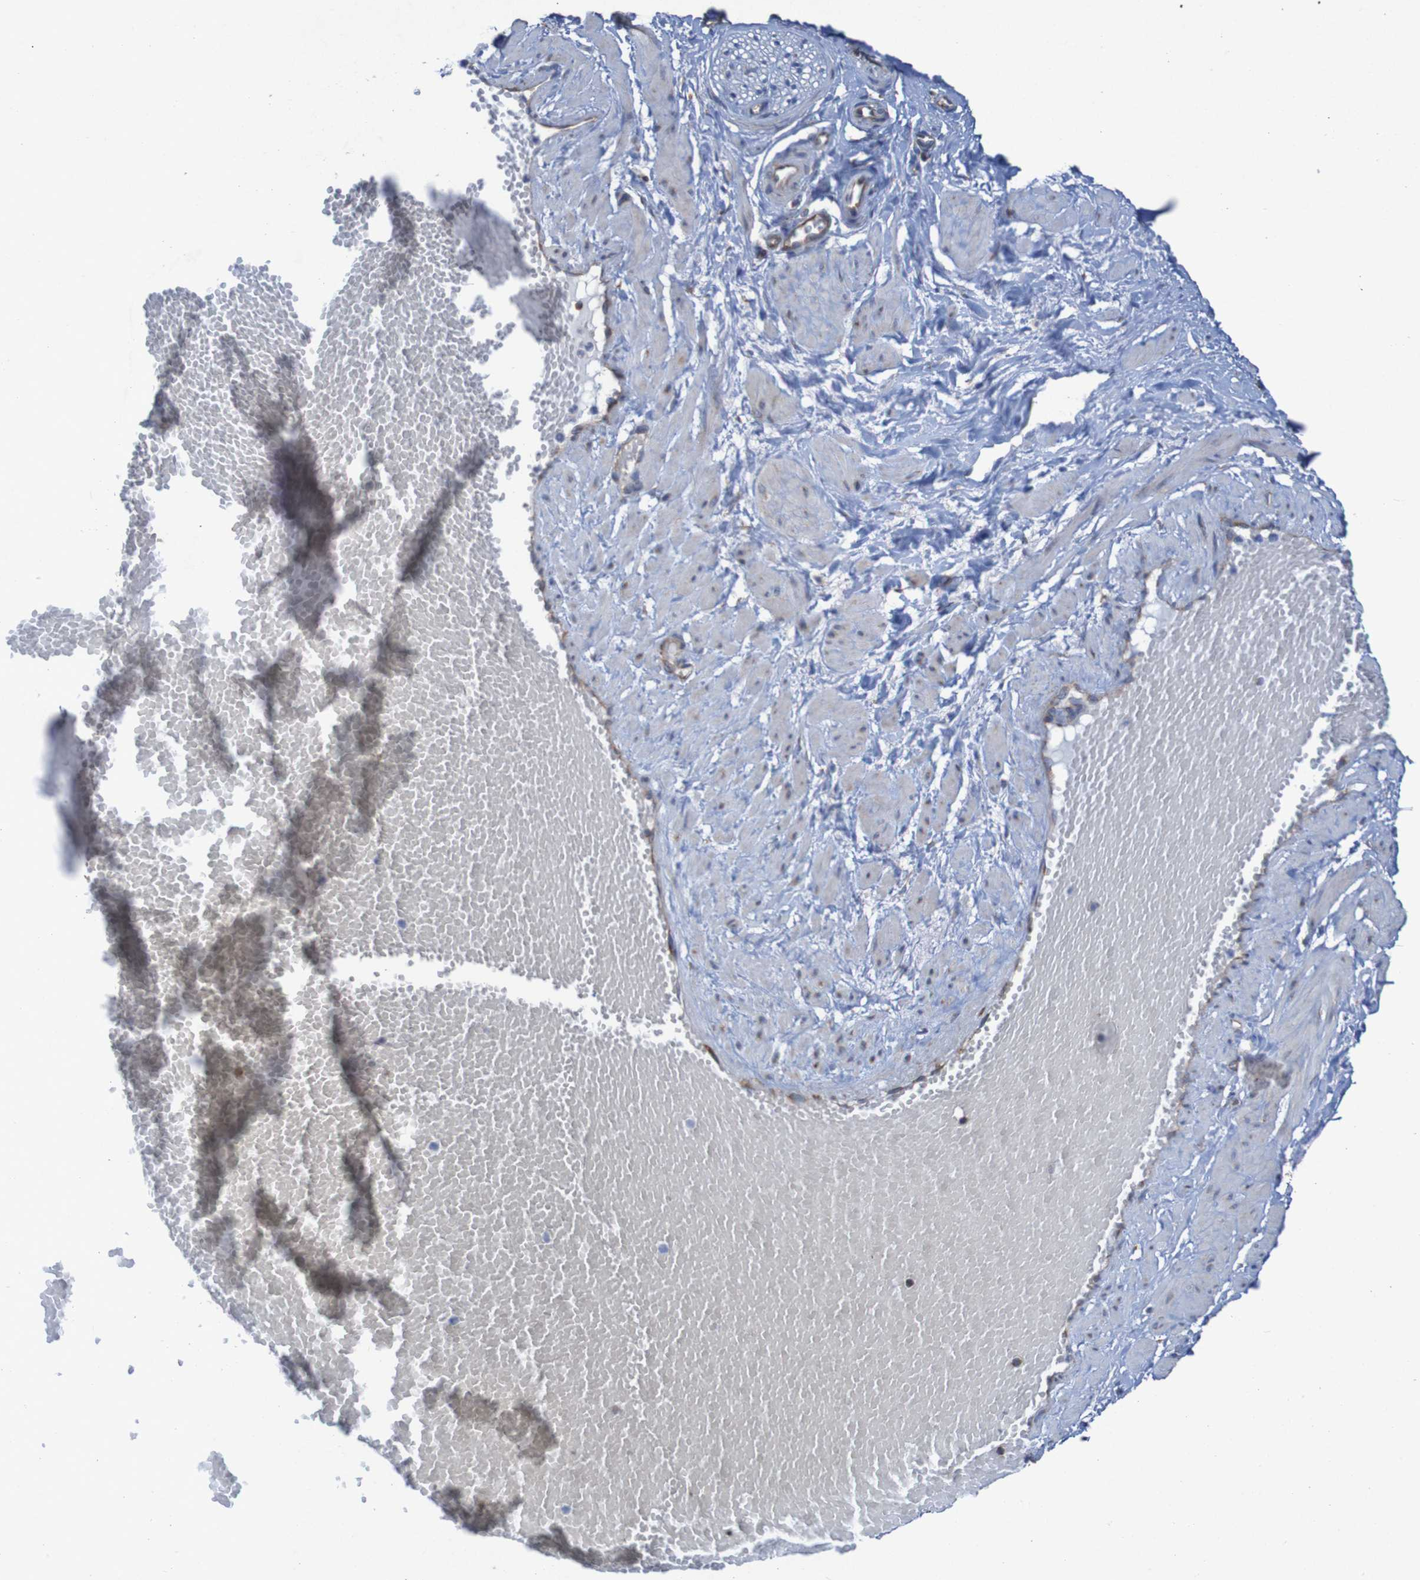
{"staining": {"intensity": "moderate", "quantity": ">75%", "location": "cytoplasmic/membranous"}, "tissue": "adipose tissue", "cell_type": "Adipocytes", "image_type": "normal", "snomed": [{"axis": "morphology", "description": "Normal tissue, NOS"}, {"axis": "topography", "description": "Soft tissue"}, {"axis": "topography", "description": "Vascular tissue"}], "caption": "Approximately >75% of adipocytes in benign adipose tissue display moderate cytoplasmic/membranous protein staining as visualized by brown immunohistochemical staining.", "gene": "RPL10L", "patient": {"sex": "female", "age": 35}}